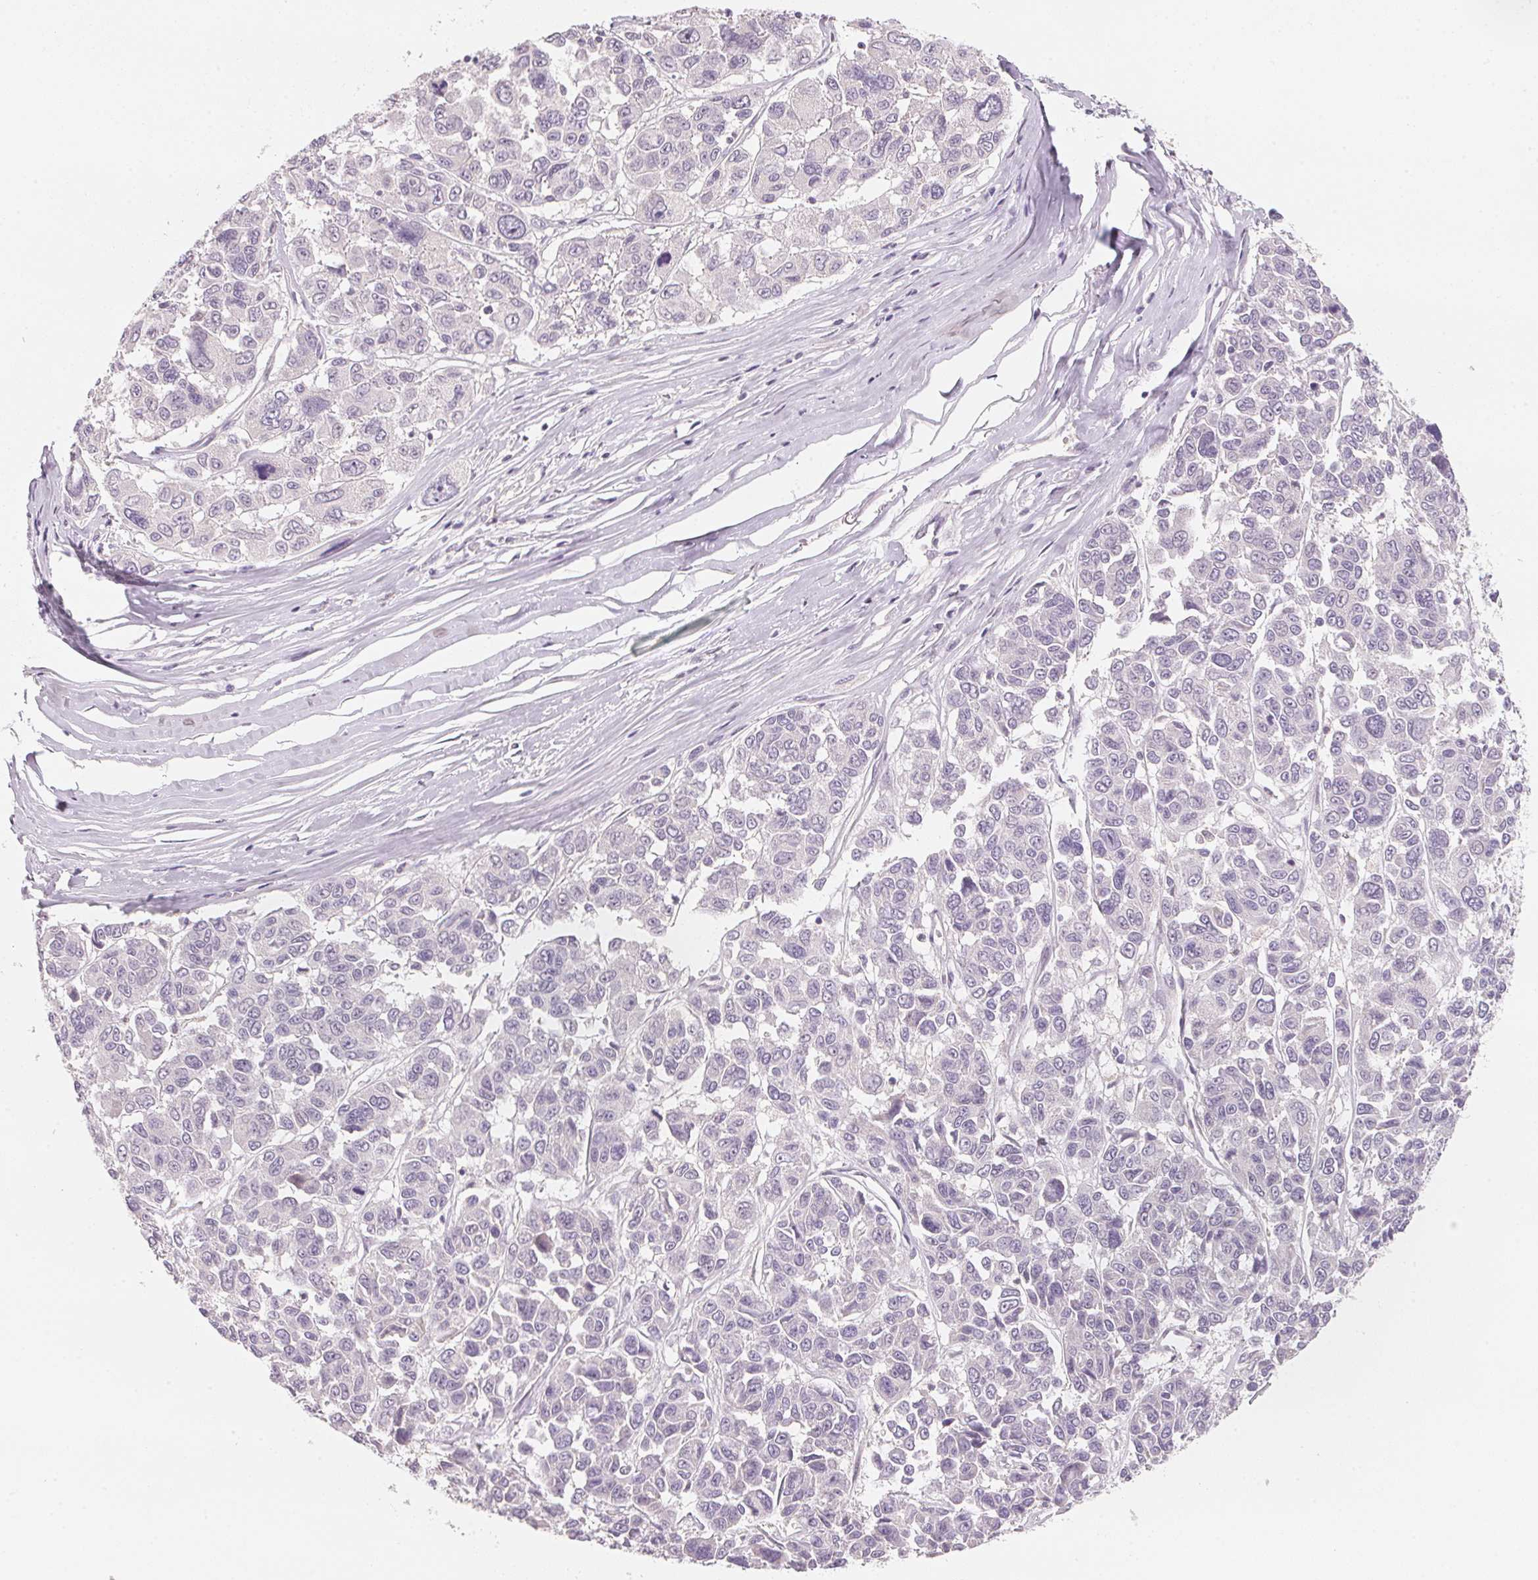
{"staining": {"intensity": "negative", "quantity": "none", "location": "none"}, "tissue": "melanoma", "cell_type": "Tumor cells", "image_type": "cancer", "snomed": [{"axis": "morphology", "description": "Malignant melanoma, NOS"}, {"axis": "topography", "description": "Skin"}], "caption": "There is no significant staining in tumor cells of malignant melanoma. The staining was performed using DAB to visualize the protein expression in brown, while the nuclei were stained in blue with hematoxylin (Magnification: 20x).", "gene": "TREH", "patient": {"sex": "female", "age": 66}}